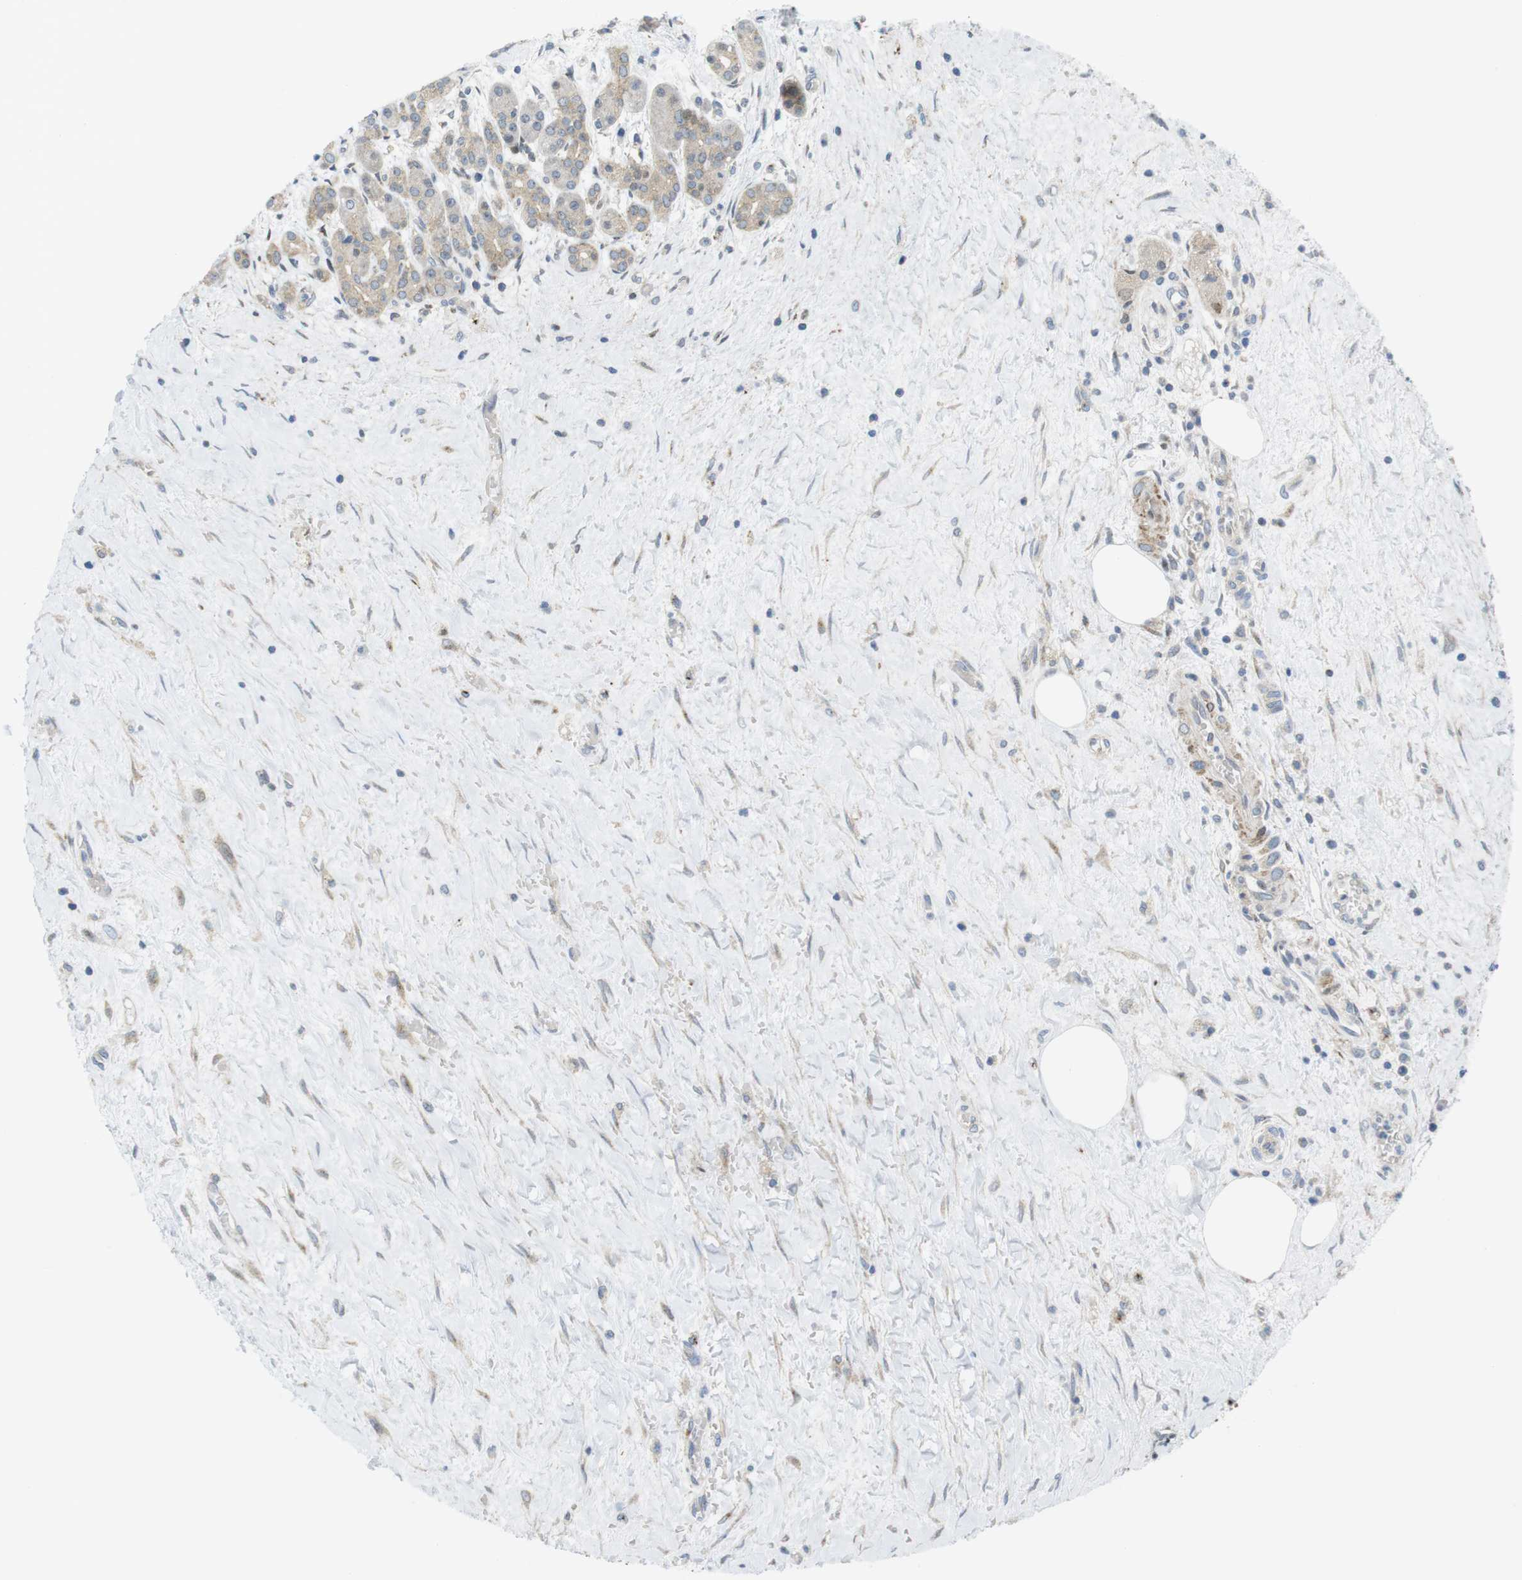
{"staining": {"intensity": "weak", "quantity": ">75%", "location": "cytoplasmic/membranous"}, "tissue": "pancreatic cancer", "cell_type": "Tumor cells", "image_type": "cancer", "snomed": [{"axis": "morphology", "description": "Adenocarcinoma, NOS"}, {"axis": "topography", "description": "Pancreas"}], "caption": "Immunohistochemistry of human pancreatic cancer exhibits low levels of weak cytoplasmic/membranous expression in about >75% of tumor cells. The protein of interest is stained brown, and the nuclei are stained in blue (DAB (3,3'-diaminobenzidine) IHC with brightfield microscopy, high magnification).", "gene": "CUL7", "patient": {"sex": "female", "age": 70}}